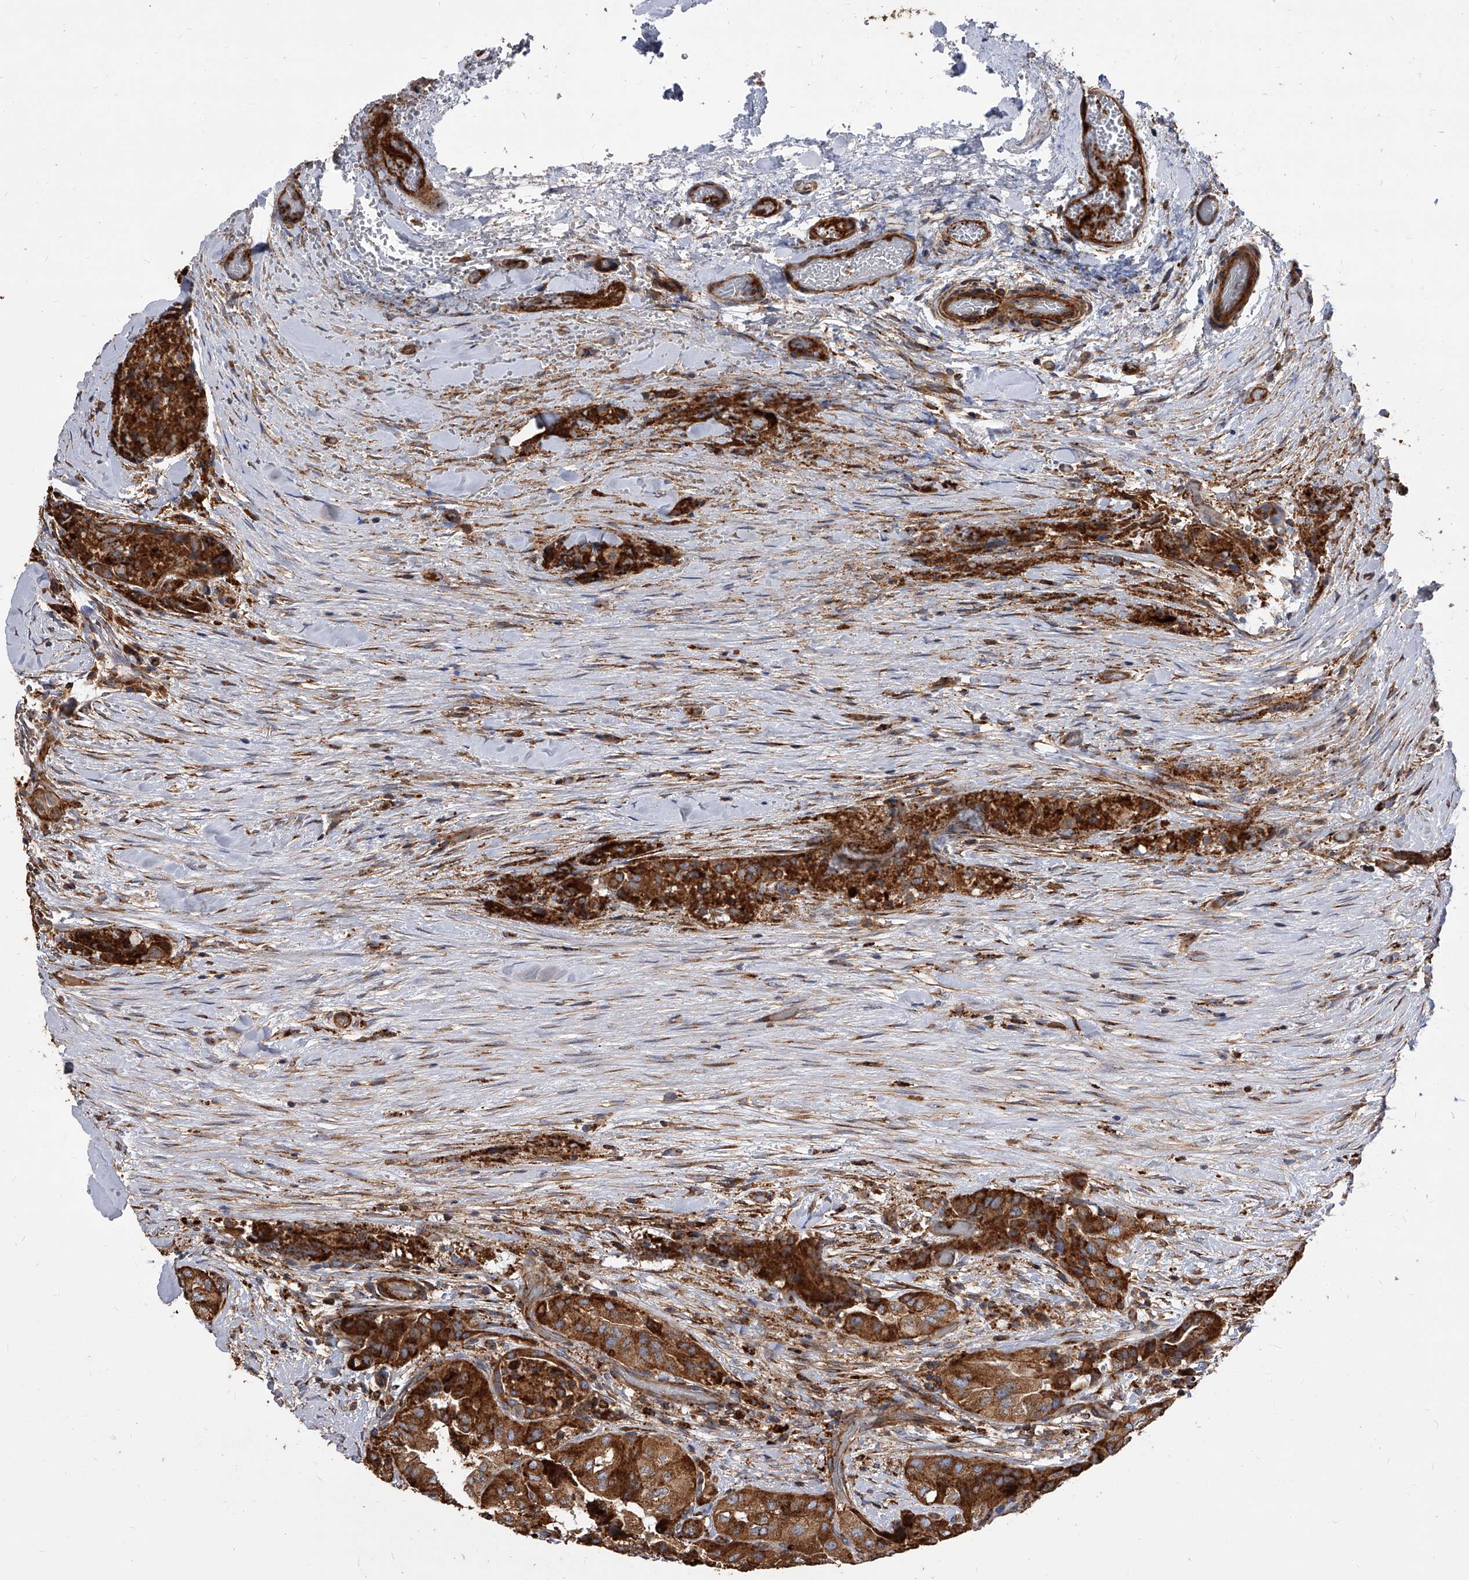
{"staining": {"intensity": "strong", "quantity": ">75%", "location": "cytoplasmic/membranous"}, "tissue": "thyroid cancer", "cell_type": "Tumor cells", "image_type": "cancer", "snomed": [{"axis": "morphology", "description": "Papillary adenocarcinoma, NOS"}, {"axis": "topography", "description": "Thyroid gland"}], "caption": "DAB (3,3'-diaminobenzidine) immunohistochemical staining of papillary adenocarcinoma (thyroid) demonstrates strong cytoplasmic/membranous protein expression in about >75% of tumor cells.", "gene": "PISD", "patient": {"sex": "female", "age": 59}}